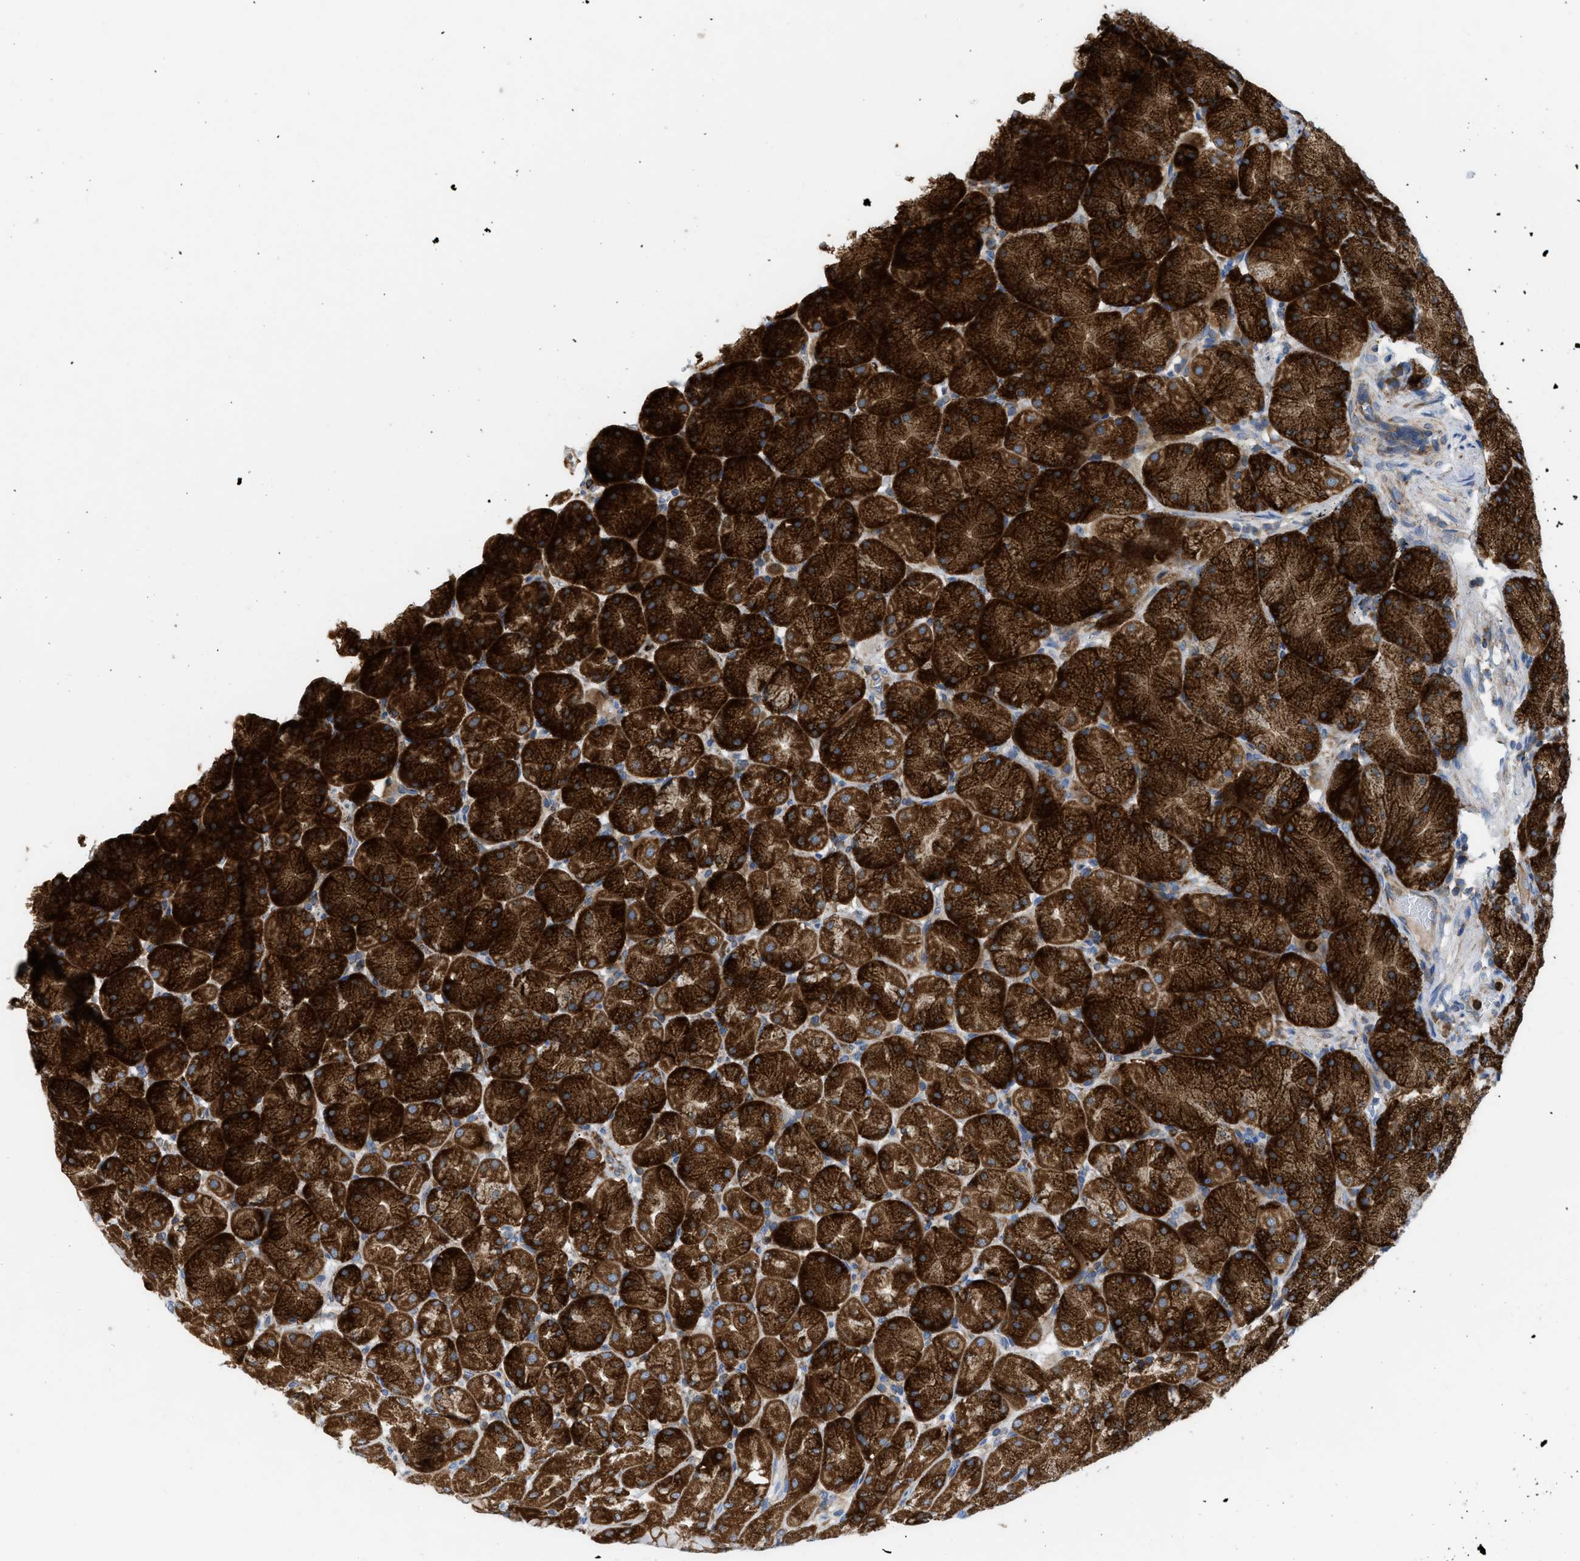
{"staining": {"intensity": "strong", "quantity": ">75%", "location": "cytoplasmic/membranous"}, "tissue": "stomach", "cell_type": "Glandular cells", "image_type": "normal", "snomed": [{"axis": "morphology", "description": "Normal tissue, NOS"}, {"axis": "topography", "description": "Stomach, upper"}], "caption": "Protein expression analysis of benign human stomach reveals strong cytoplasmic/membranous staining in approximately >75% of glandular cells. (DAB = brown stain, brightfield microscopy at high magnification).", "gene": "GPAT4", "patient": {"sex": "female", "age": 56}}